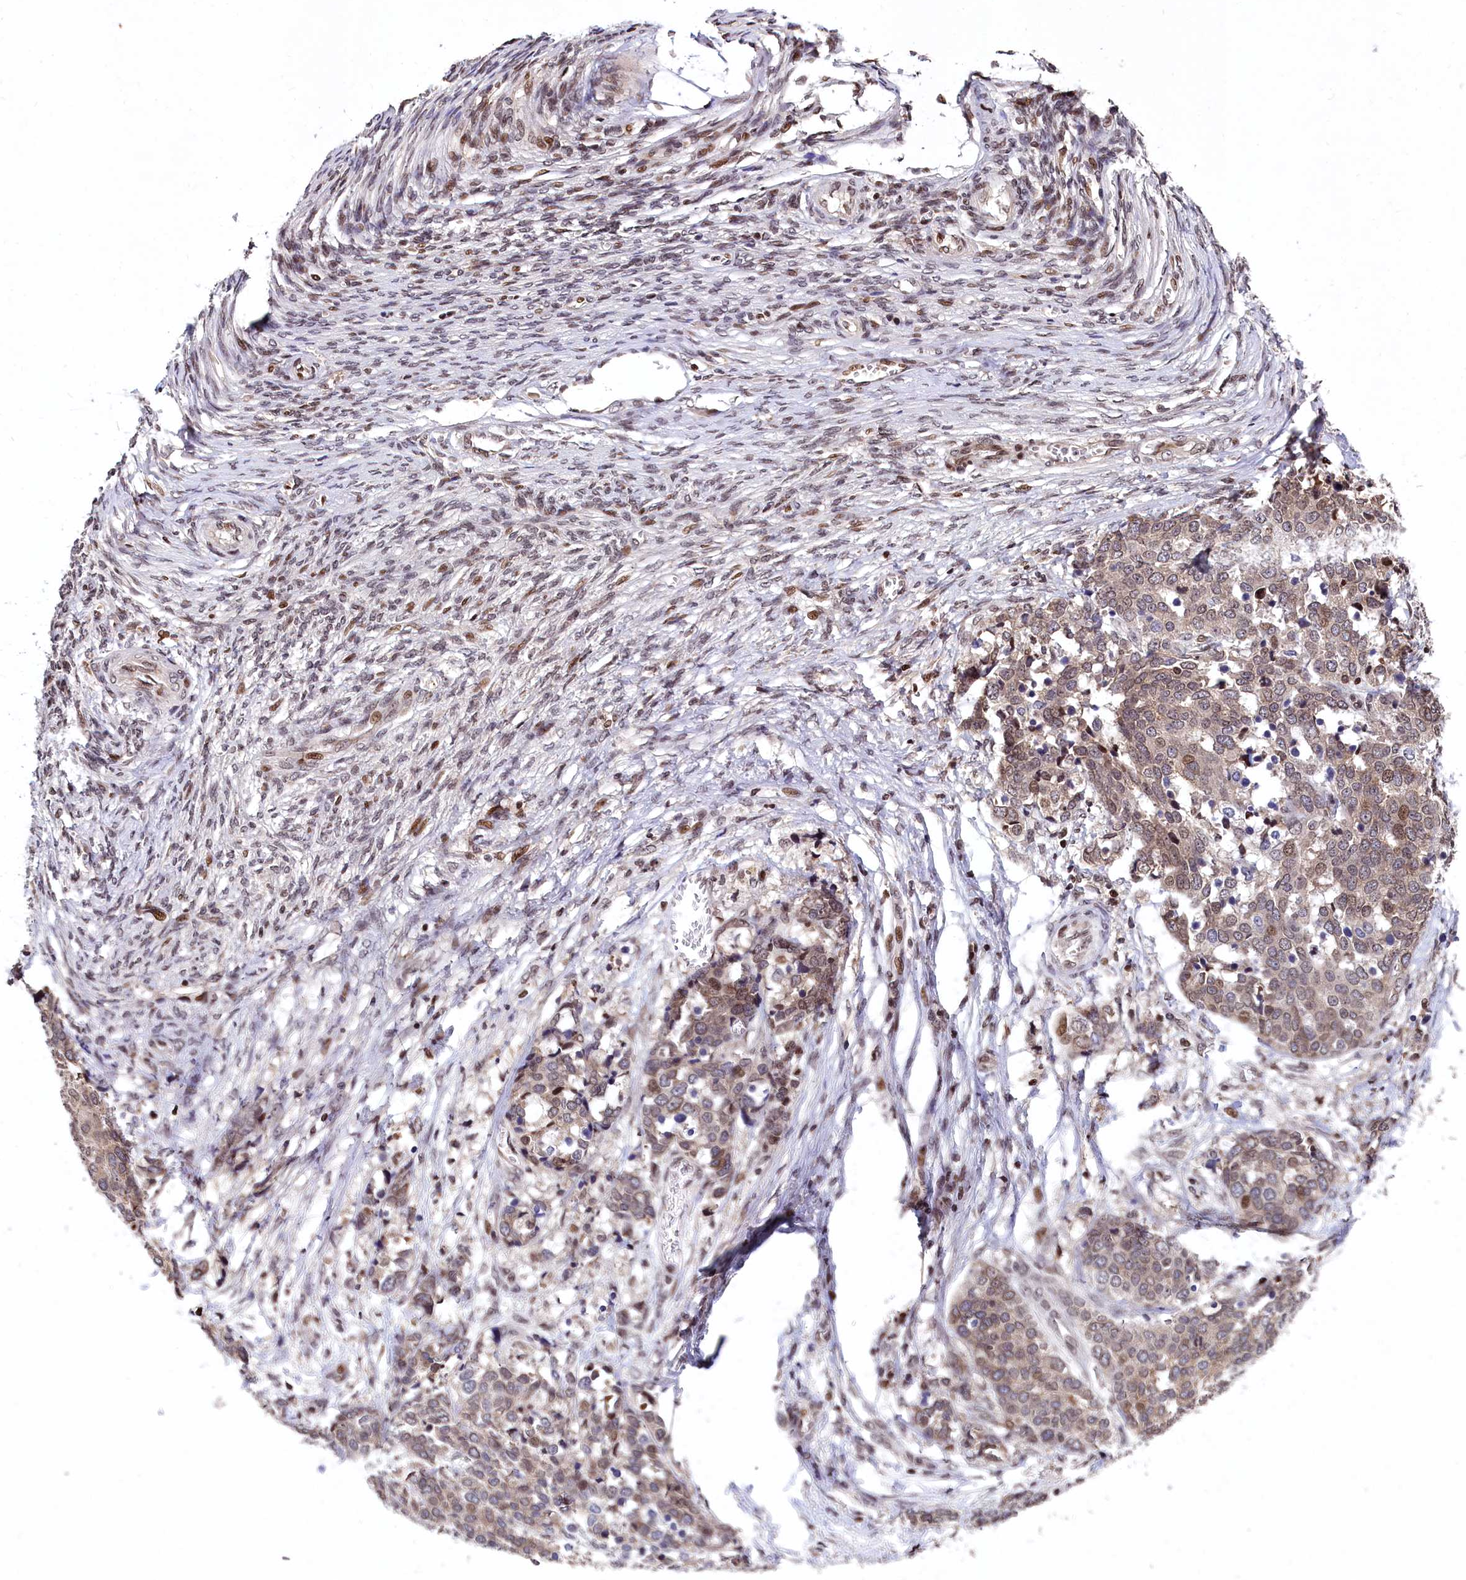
{"staining": {"intensity": "moderate", "quantity": ">75%", "location": "cytoplasmic/membranous,nuclear"}, "tissue": "ovarian cancer", "cell_type": "Tumor cells", "image_type": "cancer", "snomed": [{"axis": "morphology", "description": "Cystadenocarcinoma, serous, NOS"}, {"axis": "topography", "description": "Ovary"}], "caption": "Immunohistochemical staining of human serous cystadenocarcinoma (ovarian) shows medium levels of moderate cytoplasmic/membranous and nuclear staining in about >75% of tumor cells.", "gene": "FAM217B", "patient": {"sex": "female", "age": 44}}